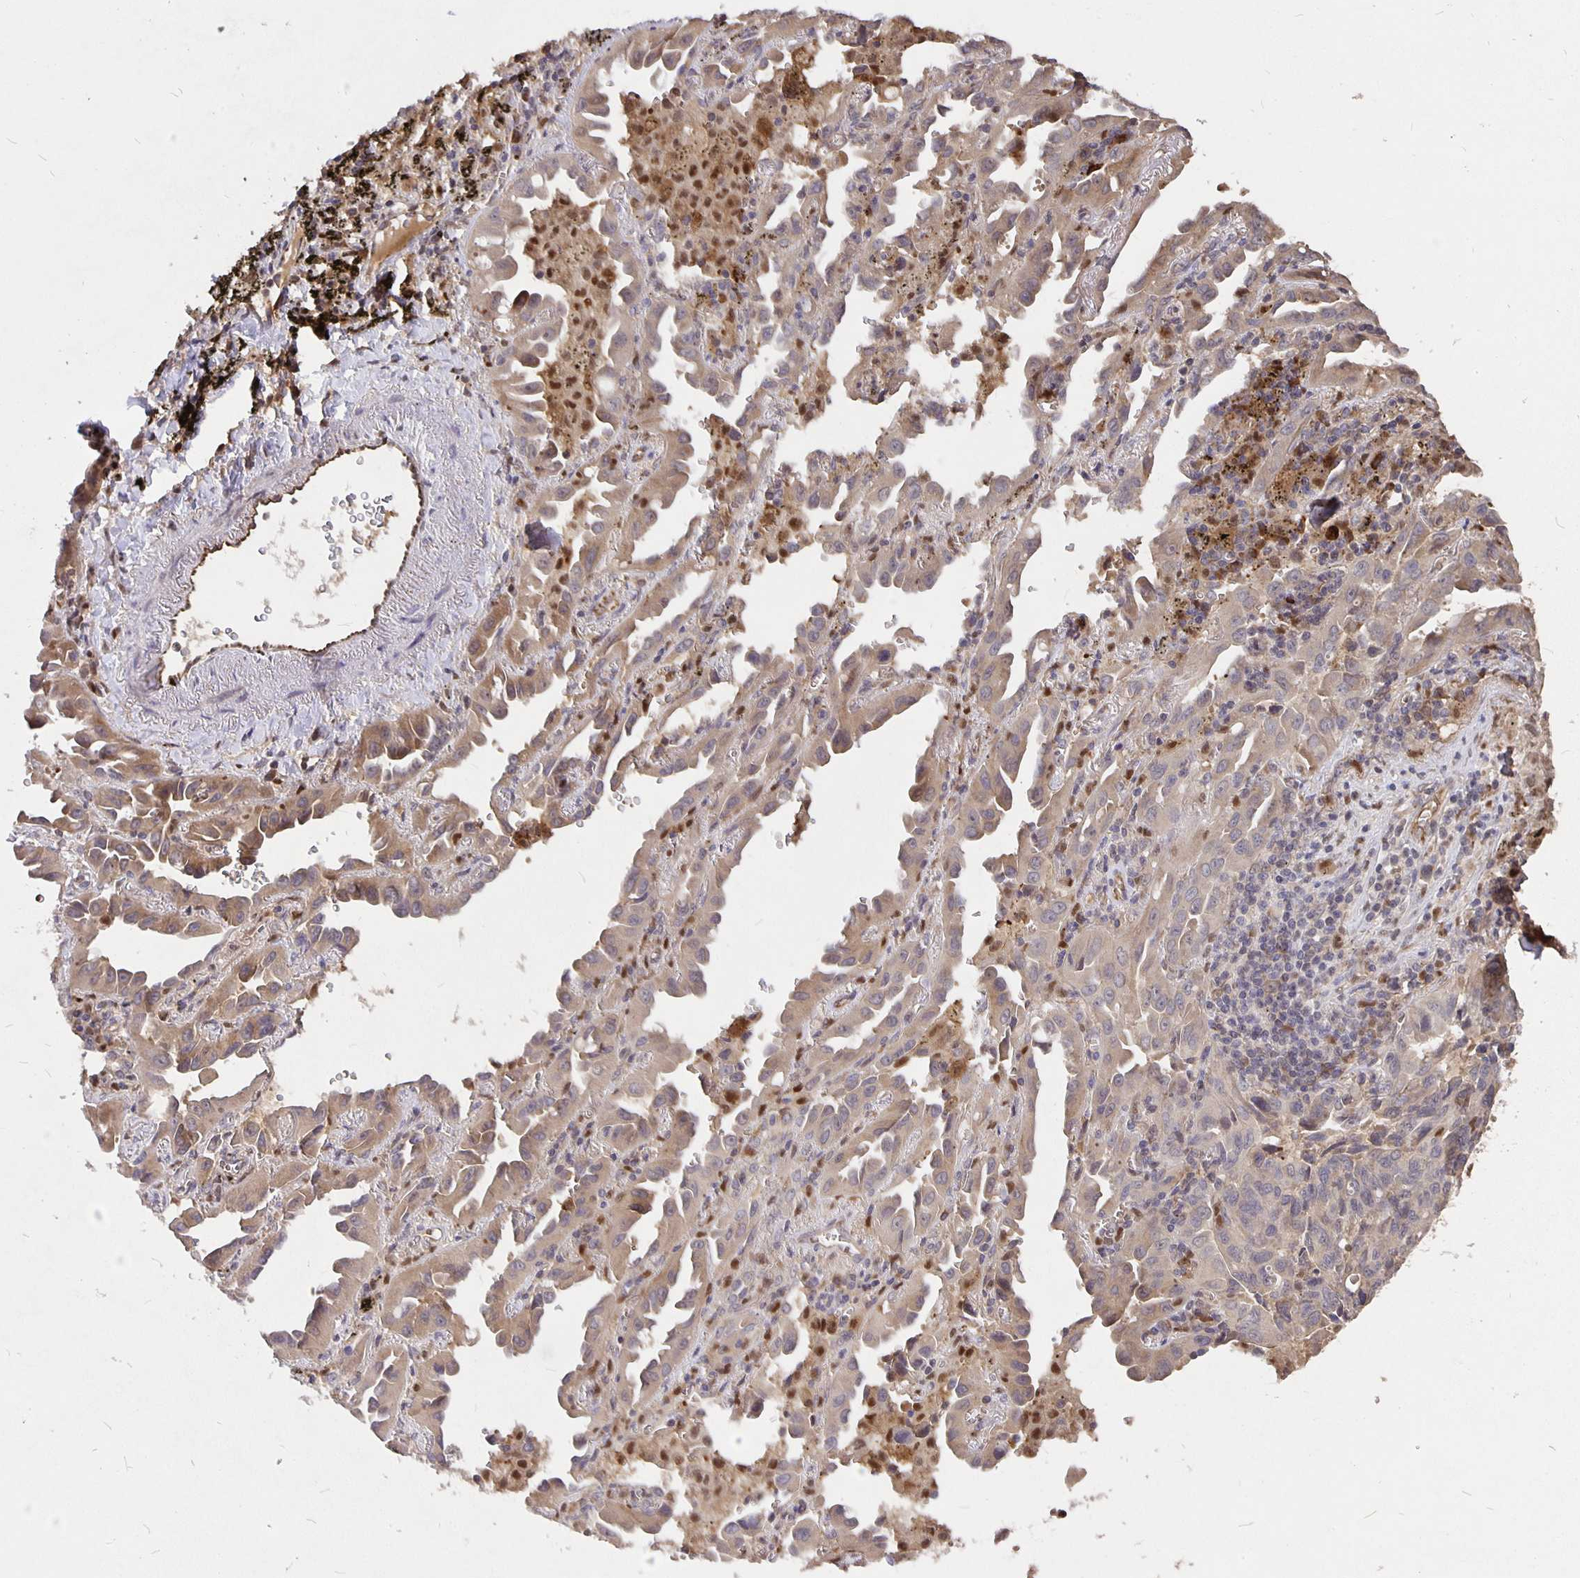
{"staining": {"intensity": "weak", "quantity": ">75%", "location": "cytoplasmic/membranous"}, "tissue": "lung cancer", "cell_type": "Tumor cells", "image_type": "cancer", "snomed": [{"axis": "morphology", "description": "Adenocarcinoma, NOS"}, {"axis": "topography", "description": "Lung"}], "caption": "Brown immunohistochemical staining in adenocarcinoma (lung) shows weak cytoplasmic/membranous positivity in approximately >75% of tumor cells.", "gene": "NOG", "patient": {"sex": "male", "age": 68}}